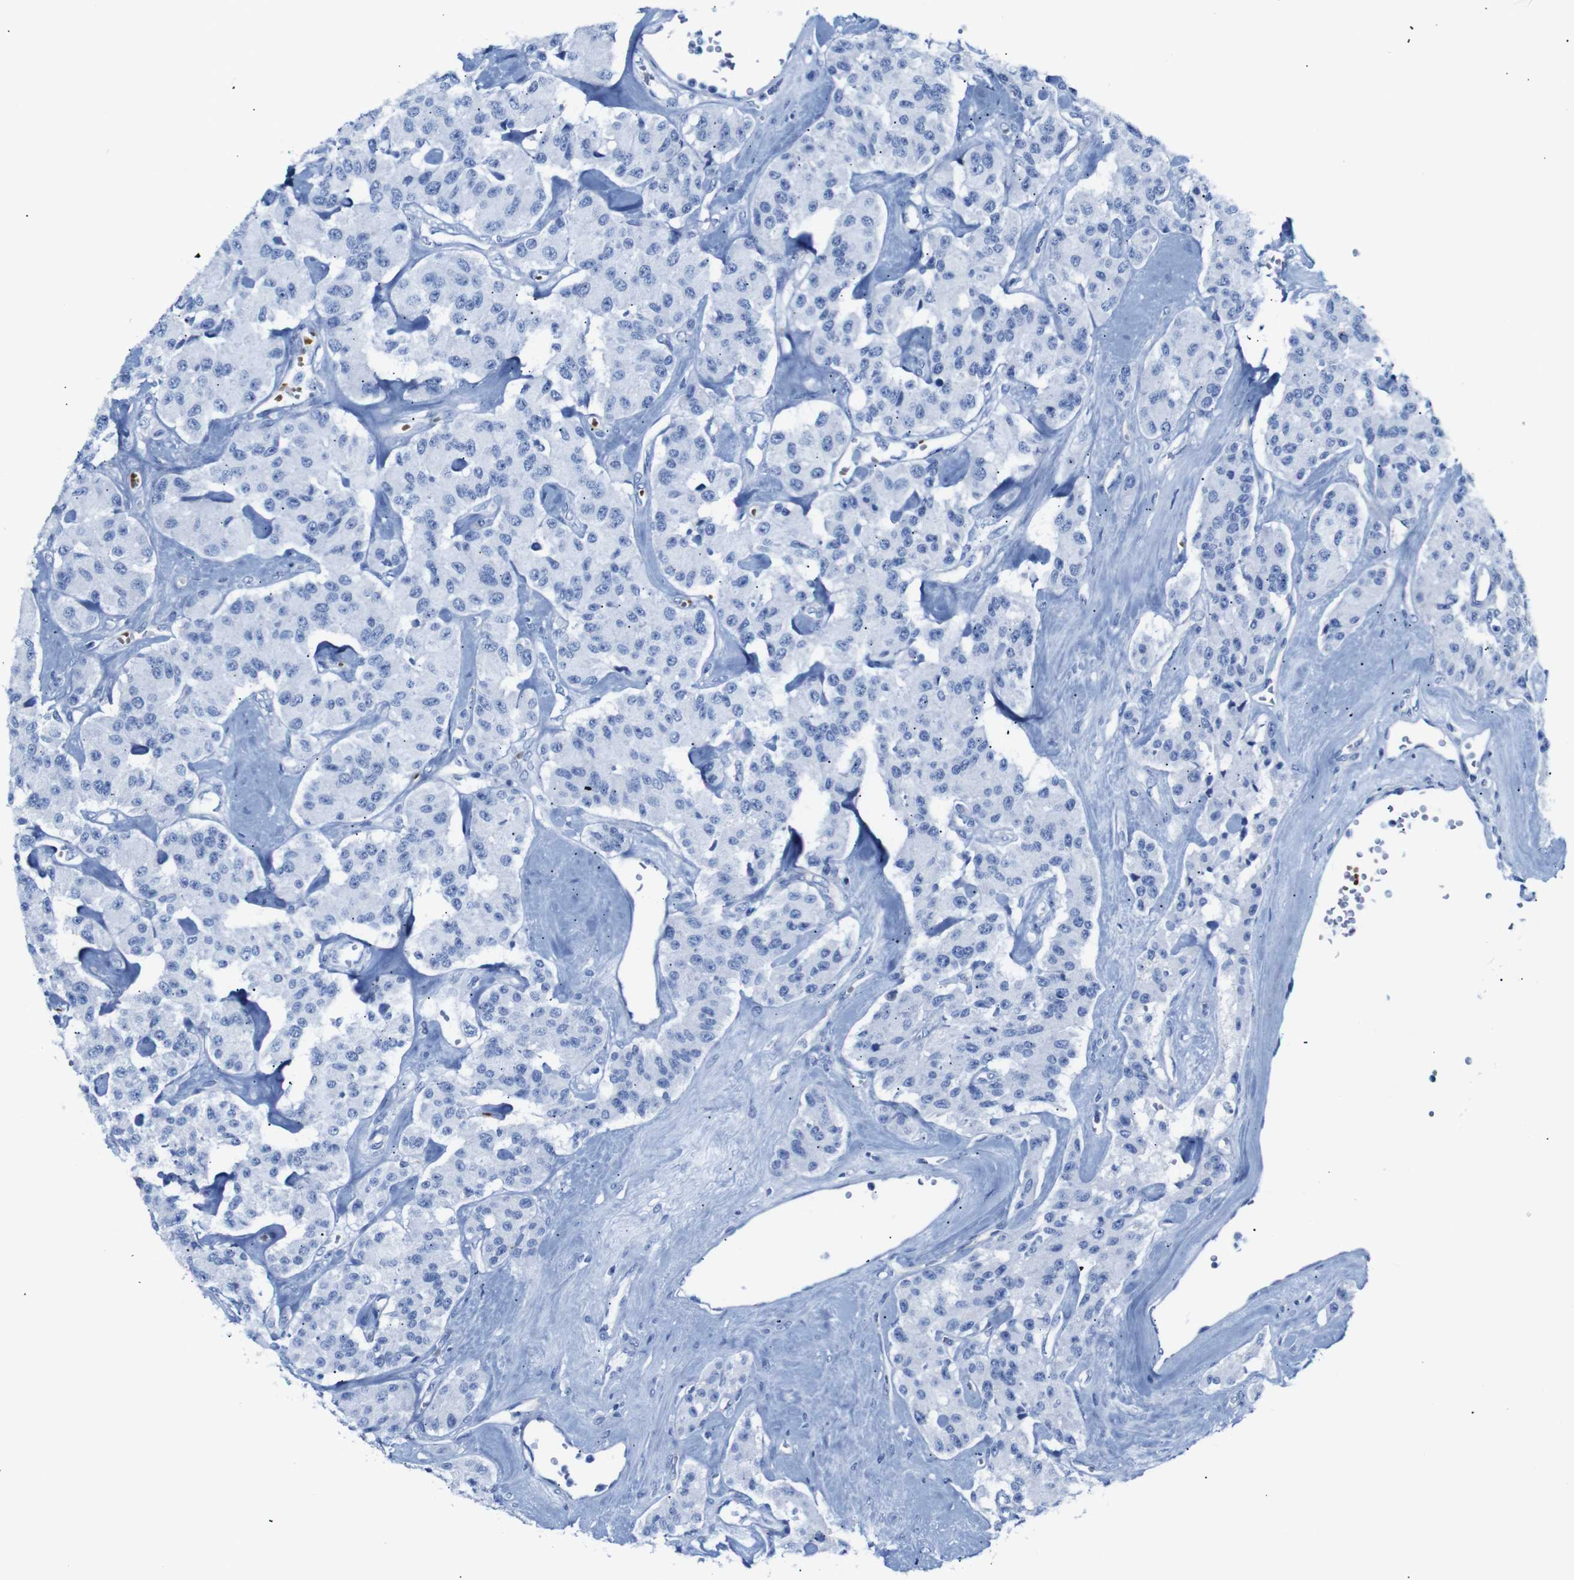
{"staining": {"intensity": "negative", "quantity": "none", "location": "none"}, "tissue": "carcinoid", "cell_type": "Tumor cells", "image_type": "cancer", "snomed": [{"axis": "morphology", "description": "Carcinoid, malignant, NOS"}, {"axis": "topography", "description": "Pancreas"}], "caption": "Immunohistochemistry (IHC) photomicrograph of human carcinoid (malignant) stained for a protein (brown), which shows no positivity in tumor cells.", "gene": "ERVMER34-1", "patient": {"sex": "male", "age": 41}}